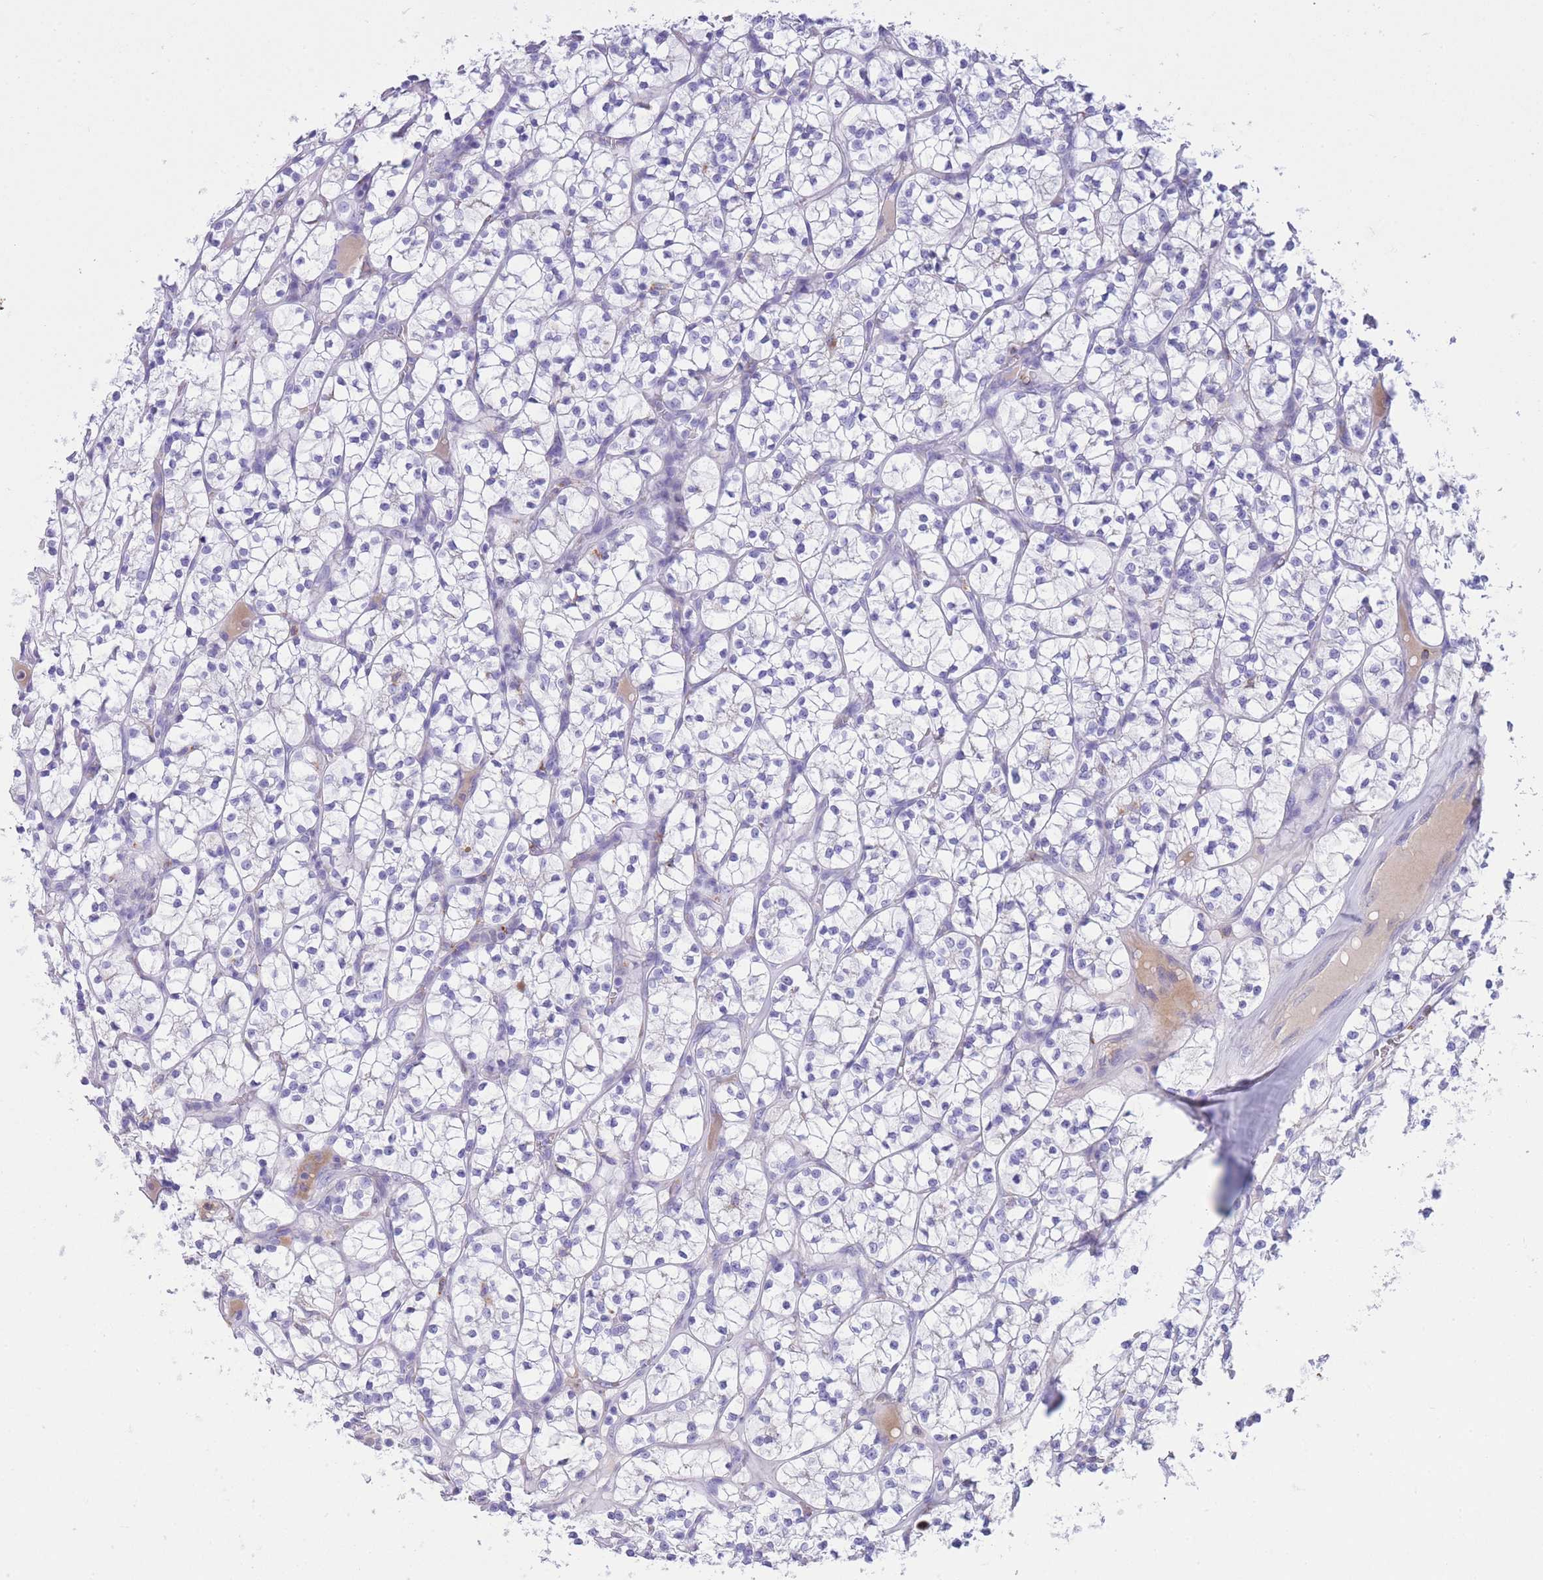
{"staining": {"intensity": "negative", "quantity": "none", "location": "none"}, "tissue": "renal cancer", "cell_type": "Tumor cells", "image_type": "cancer", "snomed": [{"axis": "morphology", "description": "Adenocarcinoma, NOS"}, {"axis": "topography", "description": "Kidney"}], "caption": "Tumor cells show no significant protein positivity in adenocarcinoma (renal).", "gene": "PLBD1", "patient": {"sex": "female", "age": 64}}